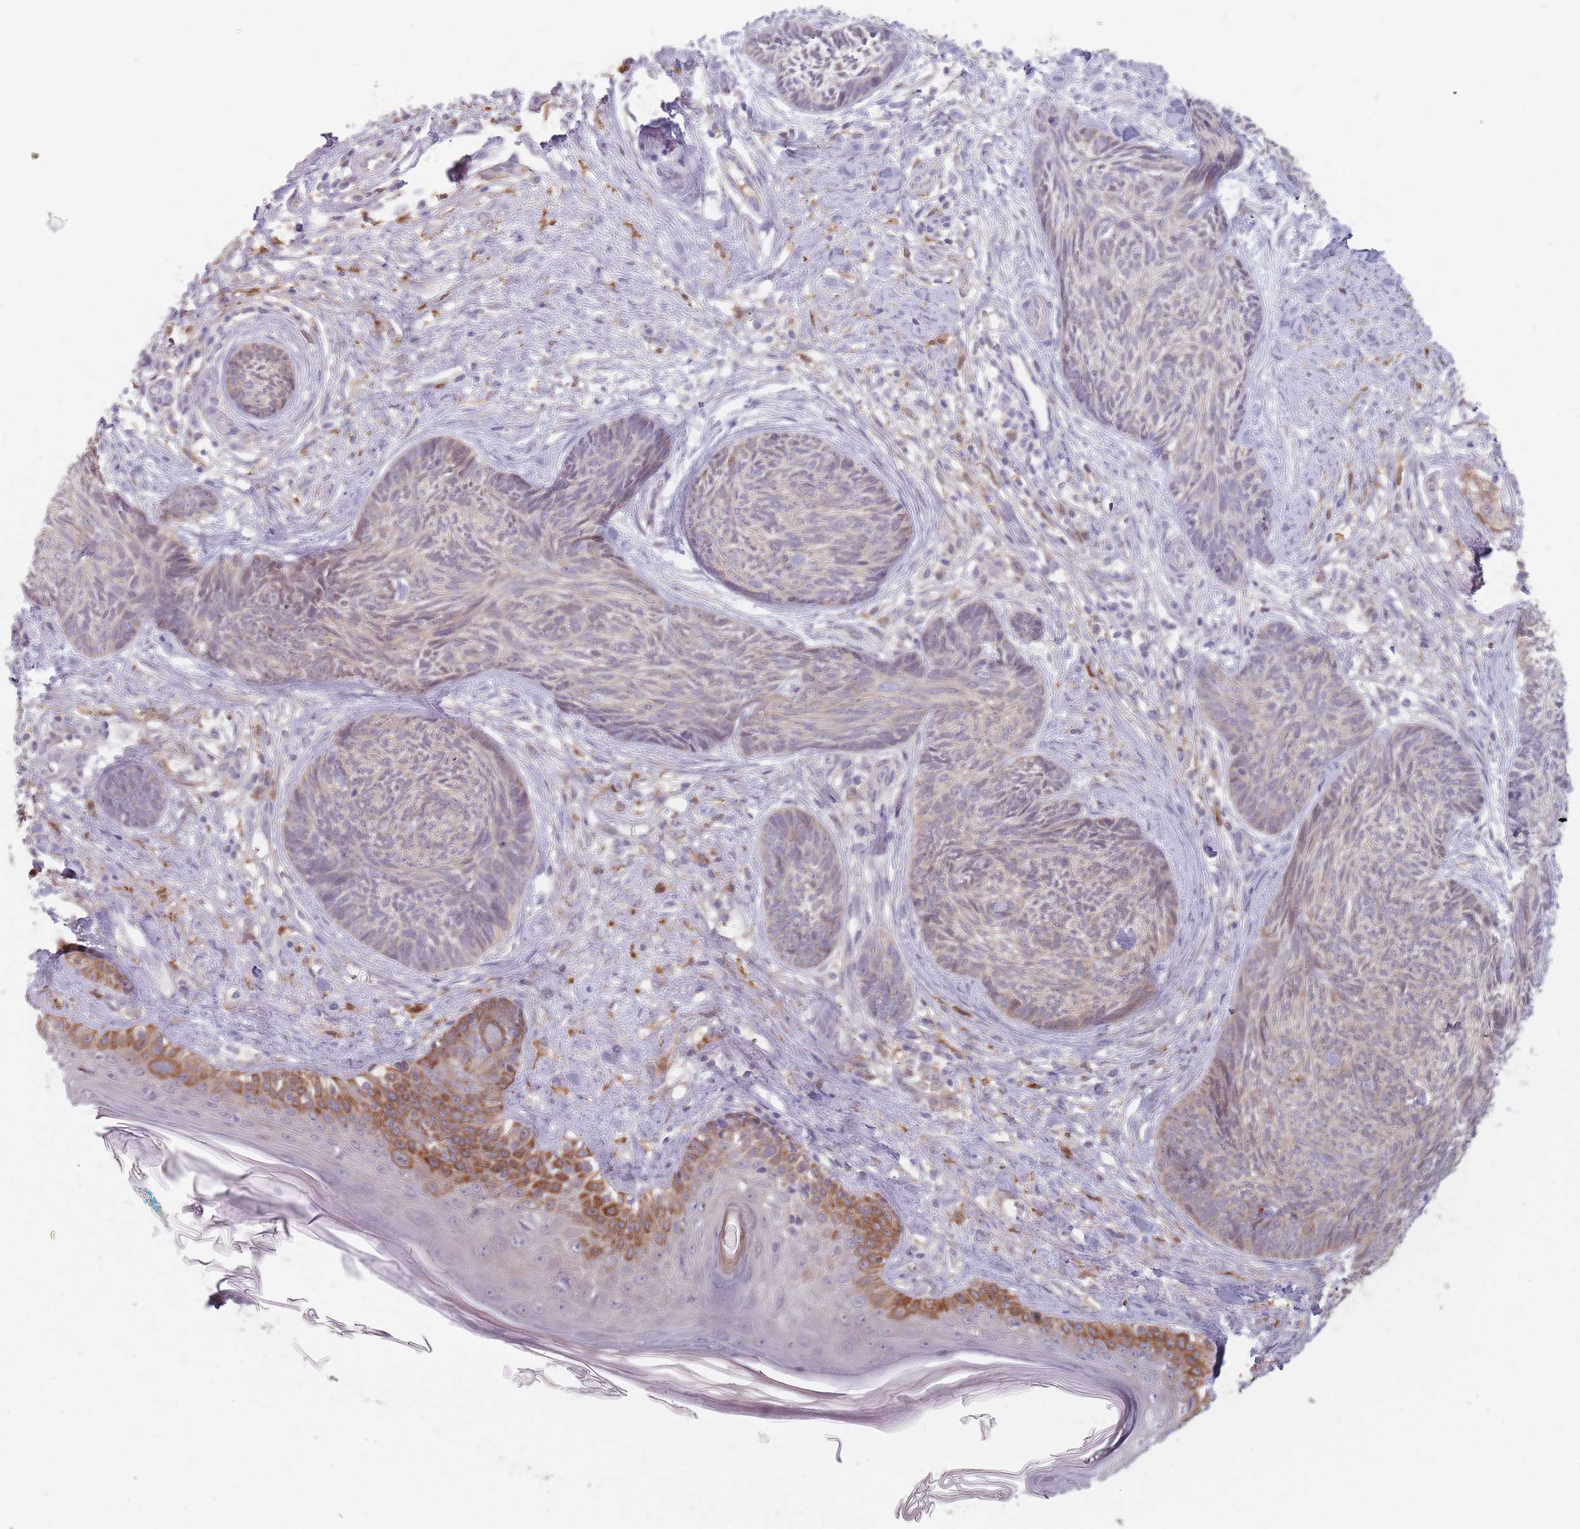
{"staining": {"intensity": "negative", "quantity": "none", "location": "none"}, "tissue": "skin cancer", "cell_type": "Tumor cells", "image_type": "cancer", "snomed": [{"axis": "morphology", "description": "Basal cell carcinoma"}, {"axis": "topography", "description": "Skin"}], "caption": "Histopathology image shows no significant protein expression in tumor cells of skin basal cell carcinoma.", "gene": "NAXE", "patient": {"sex": "male", "age": 73}}